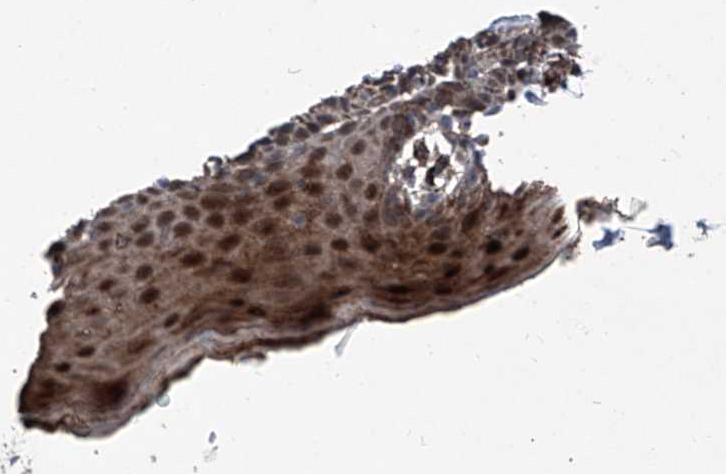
{"staining": {"intensity": "moderate", "quantity": ">75%", "location": "cytoplasmic/membranous,nuclear"}, "tissue": "skin", "cell_type": "Epidermal cells", "image_type": "normal", "snomed": [{"axis": "morphology", "description": "Normal tissue, NOS"}, {"axis": "topography", "description": "Vulva"}], "caption": "Epidermal cells reveal medium levels of moderate cytoplasmic/membranous,nuclear positivity in about >75% of cells in normal skin.", "gene": "COA7", "patient": {"sex": "female", "age": 66}}